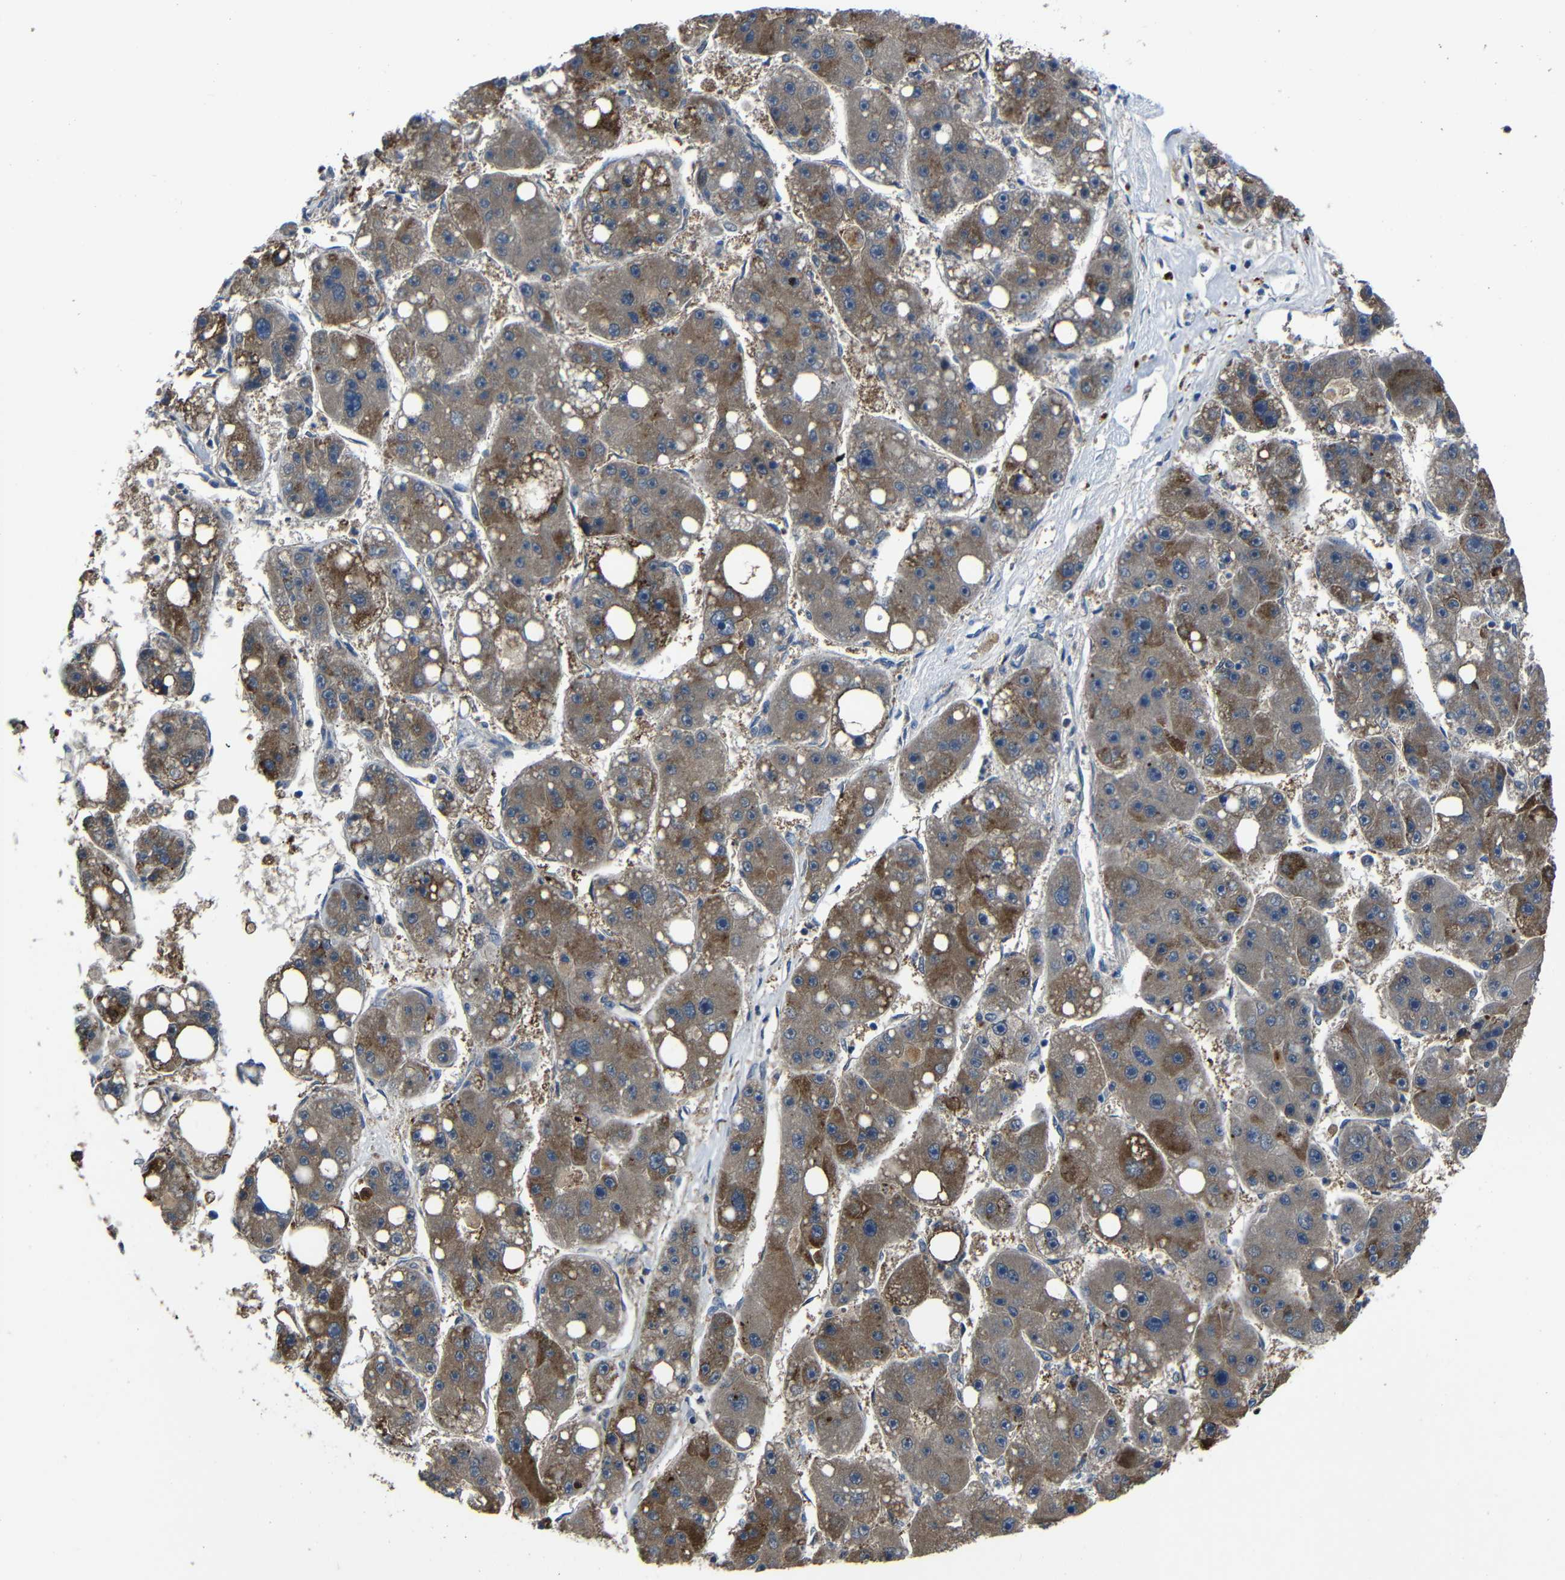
{"staining": {"intensity": "moderate", "quantity": "<25%", "location": "cytoplasmic/membranous"}, "tissue": "liver cancer", "cell_type": "Tumor cells", "image_type": "cancer", "snomed": [{"axis": "morphology", "description": "Carcinoma, Hepatocellular, NOS"}, {"axis": "topography", "description": "Liver"}], "caption": "Hepatocellular carcinoma (liver) stained with a protein marker reveals moderate staining in tumor cells.", "gene": "SEMA4B", "patient": {"sex": "female", "age": 61}}